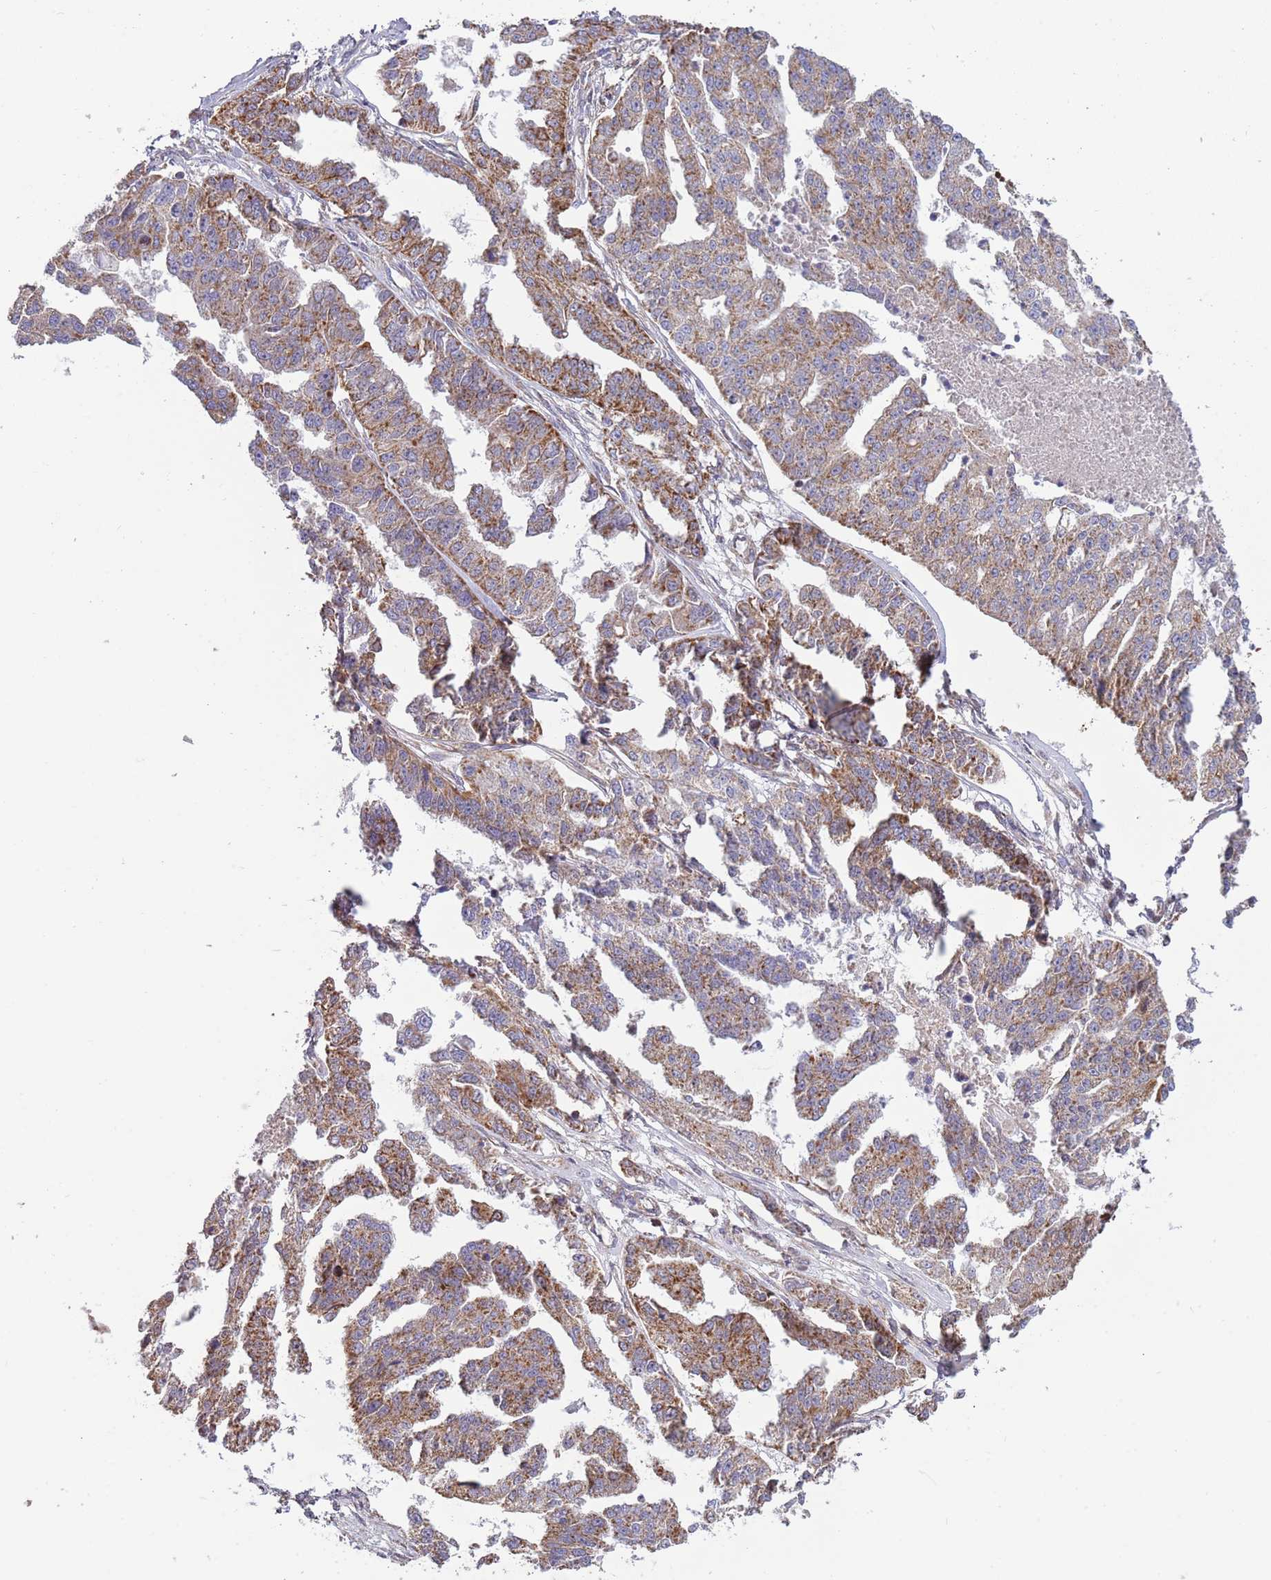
{"staining": {"intensity": "moderate", "quantity": ">75%", "location": "cytoplasmic/membranous"}, "tissue": "ovarian cancer", "cell_type": "Tumor cells", "image_type": "cancer", "snomed": [{"axis": "morphology", "description": "Cystadenocarcinoma, serous, NOS"}, {"axis": "topography", "description": "Ovary"}], "caption": "A brown stain labels moderate cytoplasmic/membranous staining of a protein in human serous cystadenocarcinoma (ovarian) tumor cells.", "gene": "IRS4", "patient": {"sex": "female", "age": 58}}